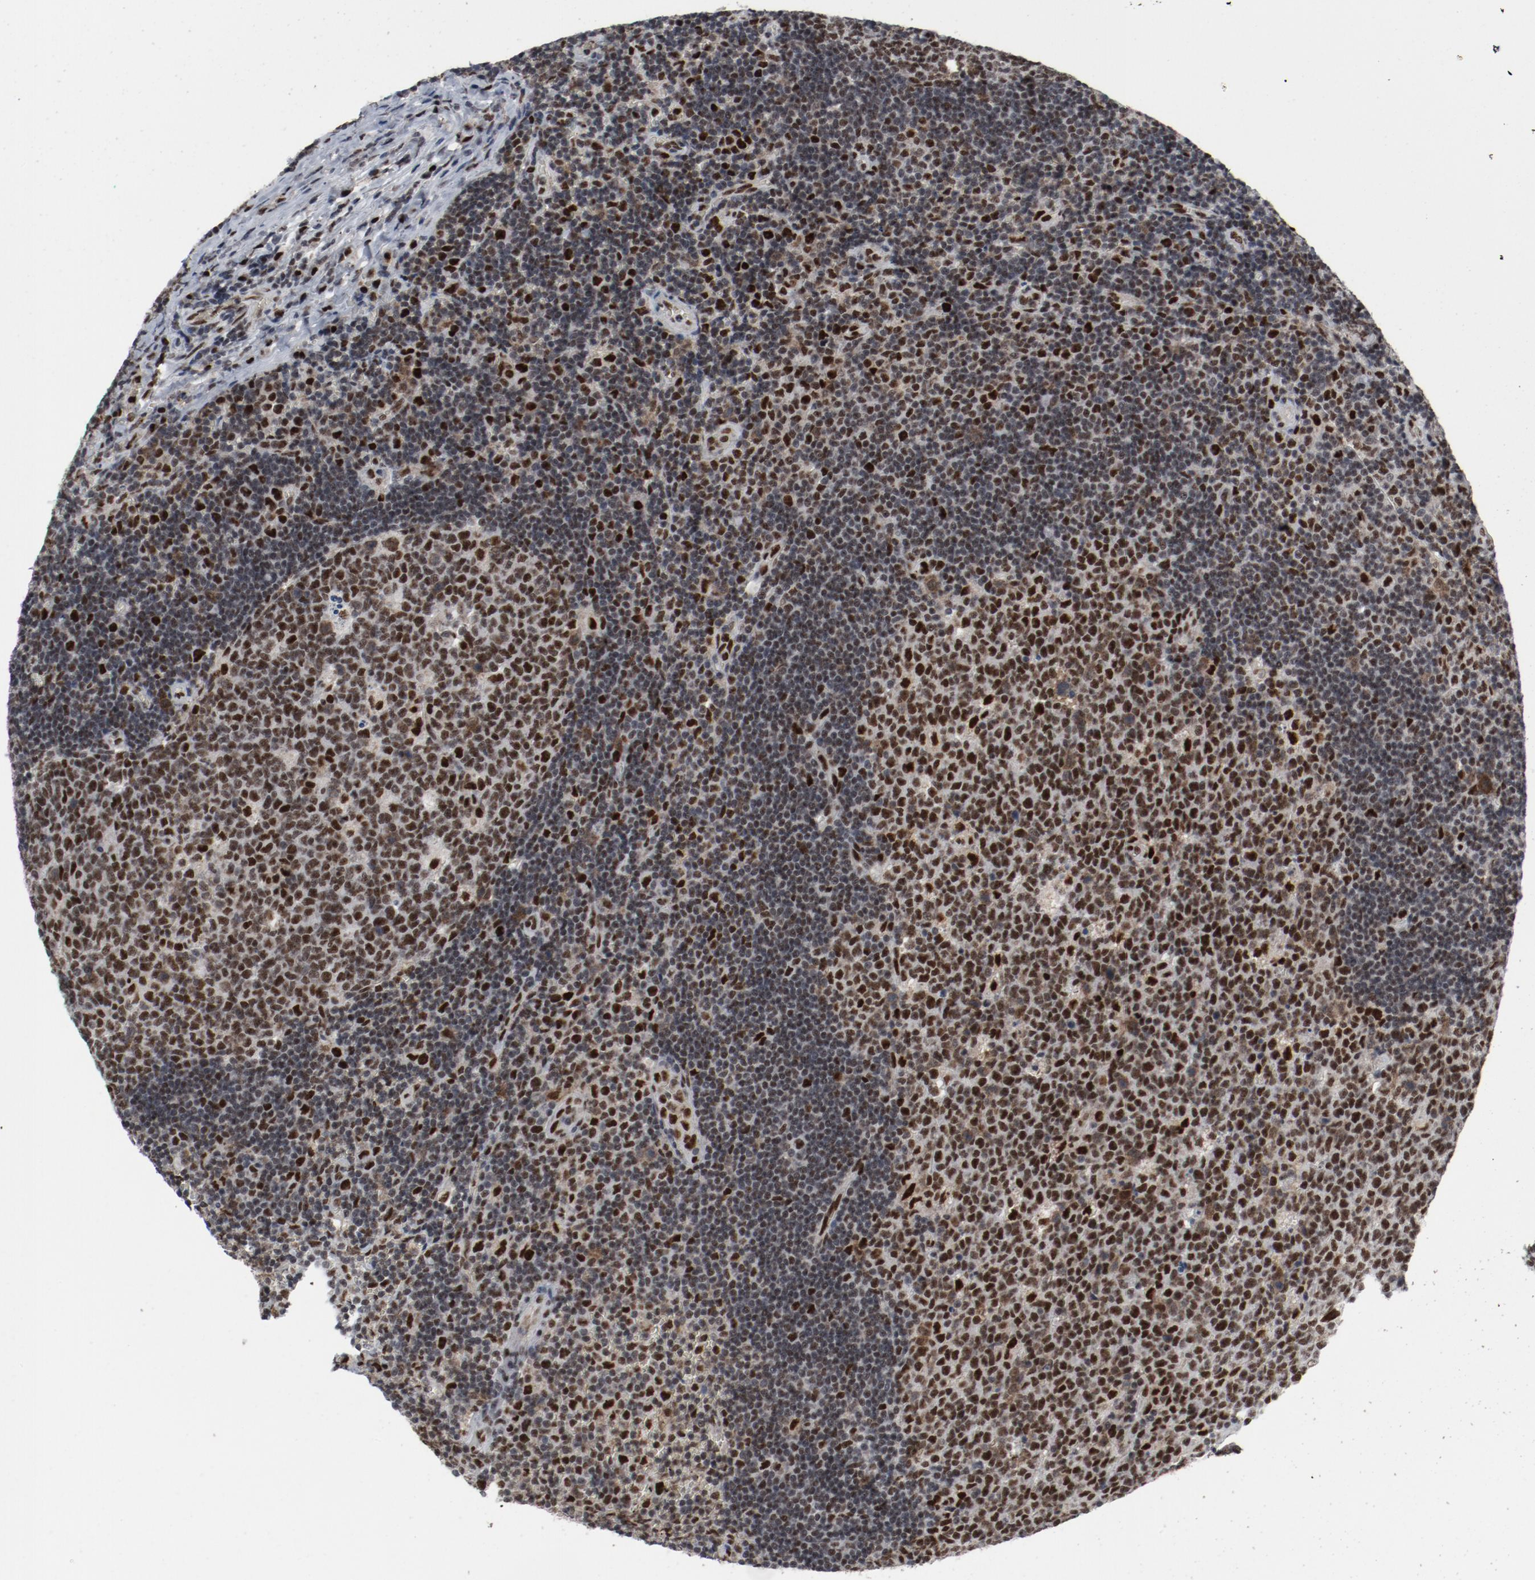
{"staining": {"intensity": "strong", "quantity": ">75%", "location": "nuclear"}, "tissue": "lymph node", "cell_type": "Germinal center cells", "image_type": "normal", "snomed": [{"axis": "morphology", "description": "Normal tissue, NOS"}, {"axis": "topography", "description": "Lymph node"}, {"axis": "topography", "description": "Salivary gland"}], "caption": "The histopathology image displays staining of unremarkable lymph node, revealing strong nuclear protein positivity (brown color) within germinal center cells. (Brightfield microscopy of DAB IHC at high magnification).", "gene": "JMJD6", "patient": {"sex": "male", "age": 8}}